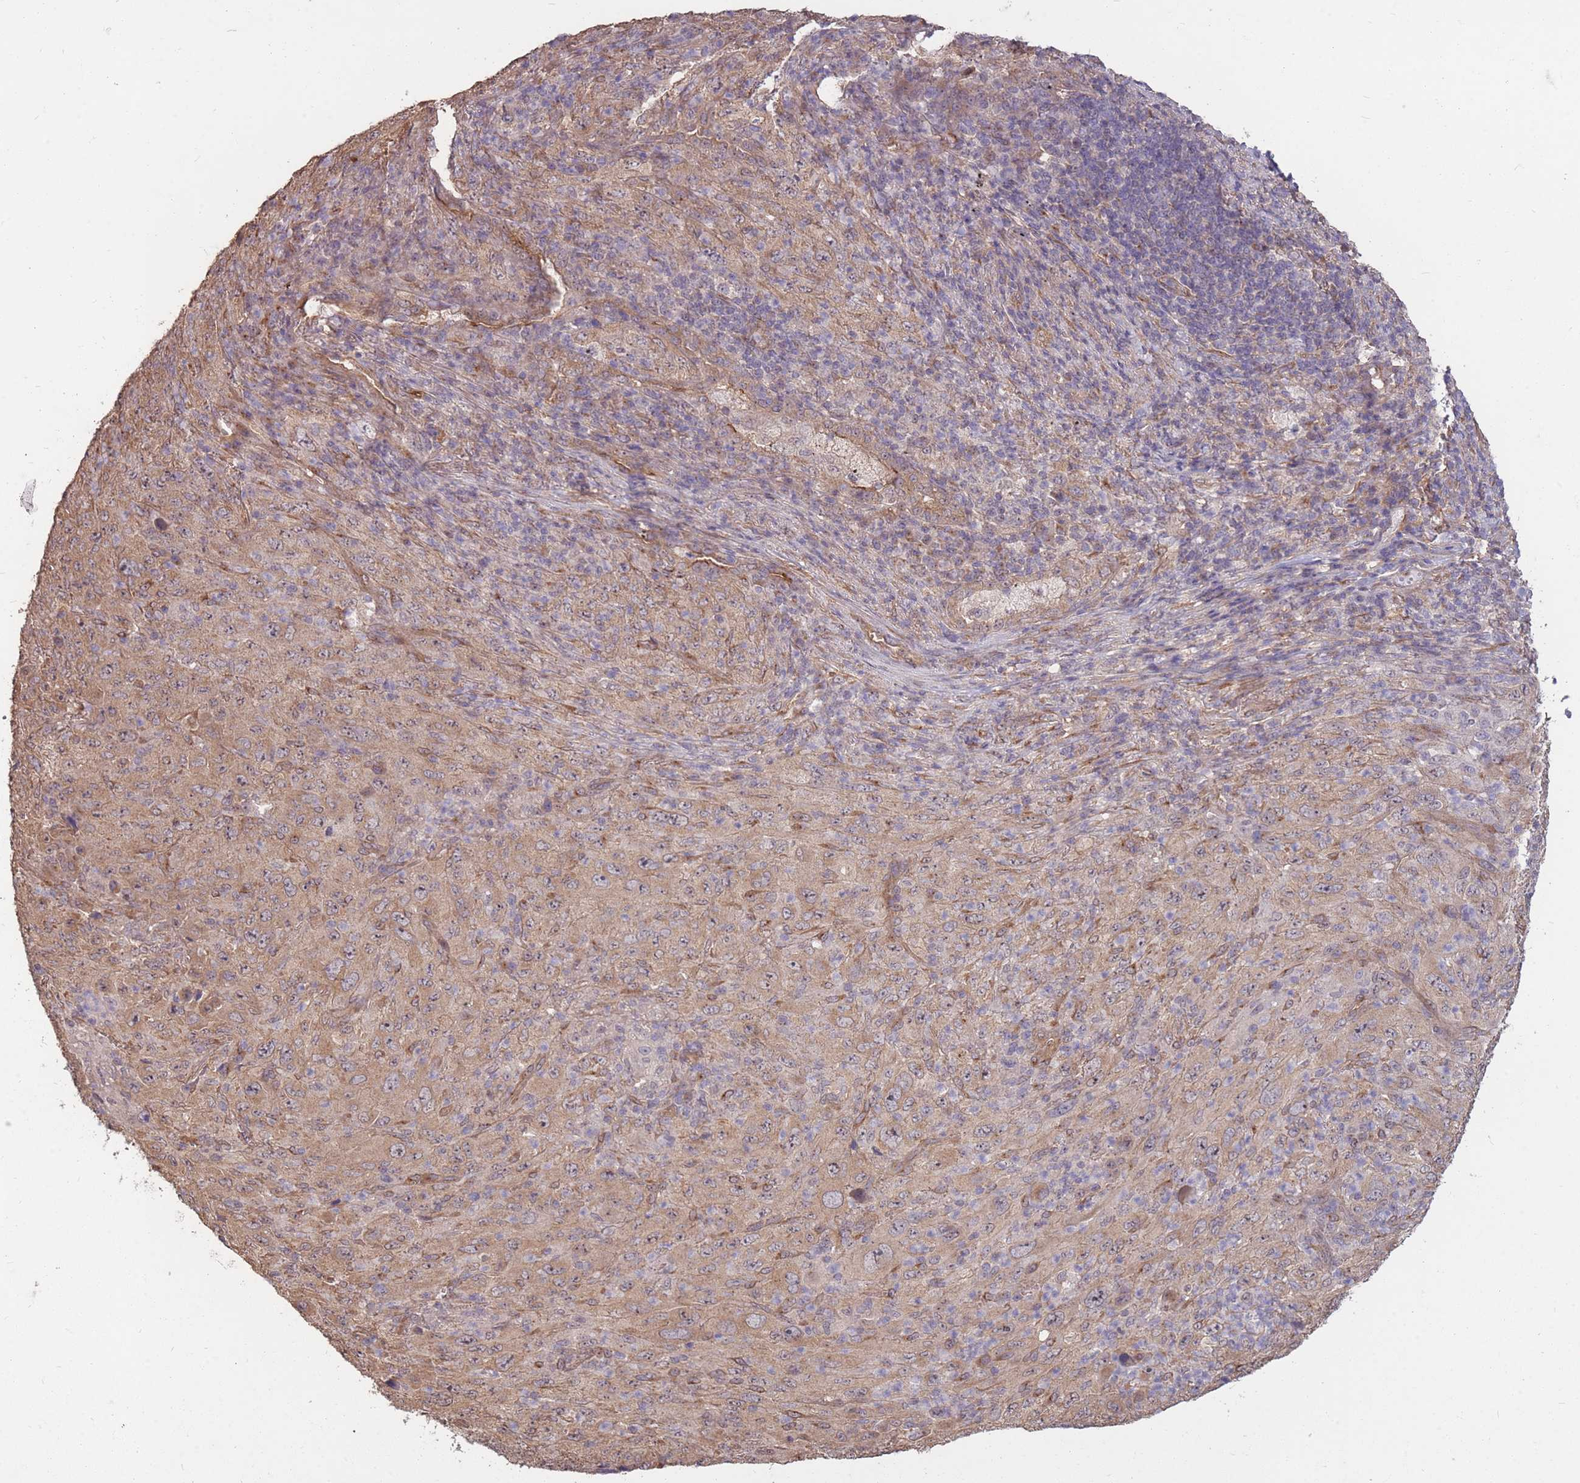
{"staining": {"intensity": "weak", "quantity": ">75%", "location": "cytoplasmic/membranous"}, "tissue": "melanoma", "cell_type": "Tumor cells", "image_type": "cancer", "snomed": [{"axis": "morphology", "description": "Malignant melanoma, Metastatic site"}, {"axis": "topography", "description": "Skin"}], "caption": "DAB immunohistochemical staining of malignant melanoma (metastatic site) demonstrates weak cytoplasmic/membranous protein expression in about >75% of tumor cells.", "gene": "DYNC1LI2", "patient": {"sex": "female", "age": 56}}